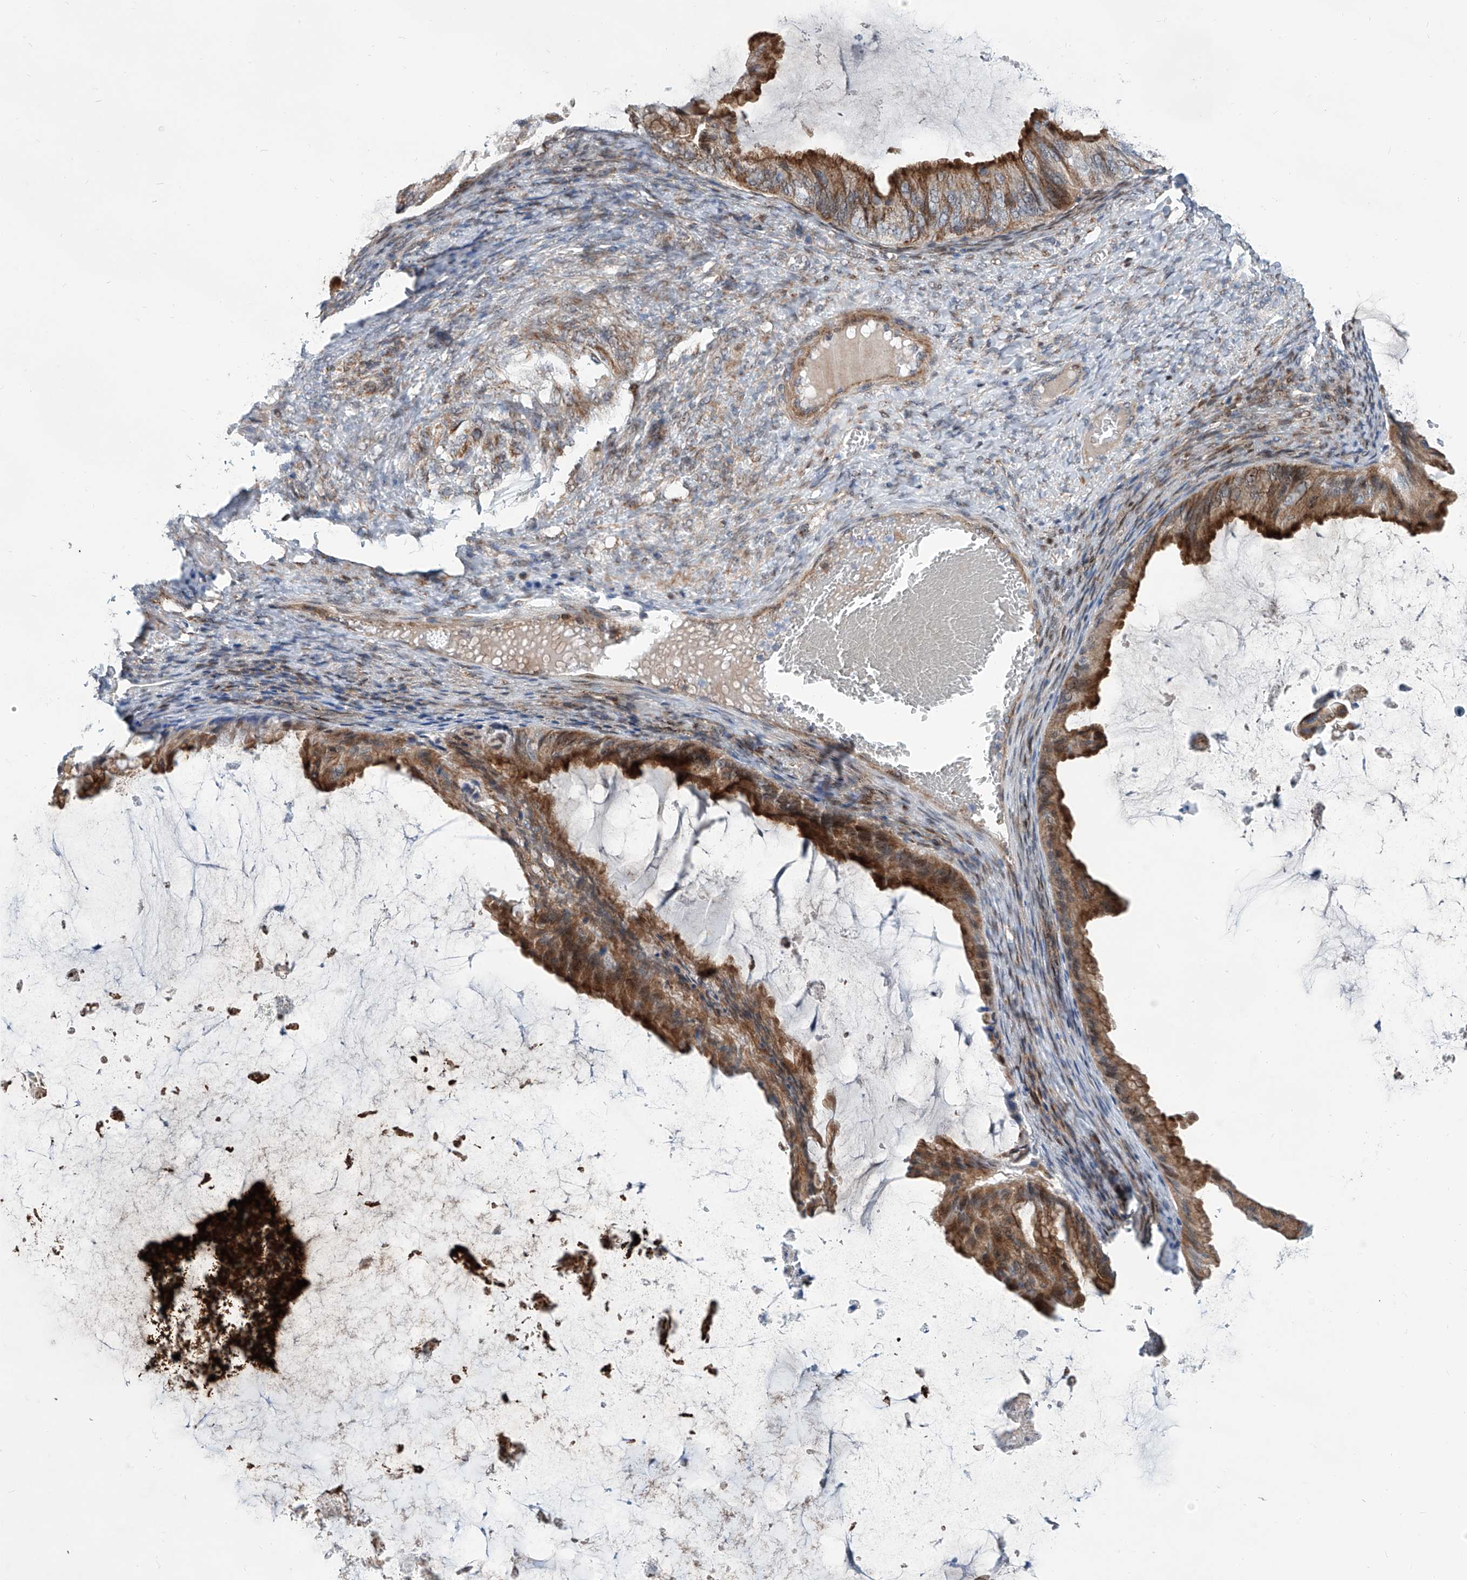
{"staining": {"intensity": "strong", "quantity": "25%-75%", "location": "cytoplasmic/membranous"}, "tissue": "ovarian cancer", "cell_type": "Tumor cells", "image_type": "cancer", "snomed": [{"axis": "morphology", "description": "Cystadenocarcinoma, mucinous, NOS"}, {"axis": "topography", "description": "Ovary"}], "caption": "Tumor cells display high levels of strong cytoplasmic/membranous staining in approximately 25%-75% of cells in human ovarian mucinous cystadenocarcinoma.", "gene": "USP48", "patient": {"sex": "female", "age": 61}}